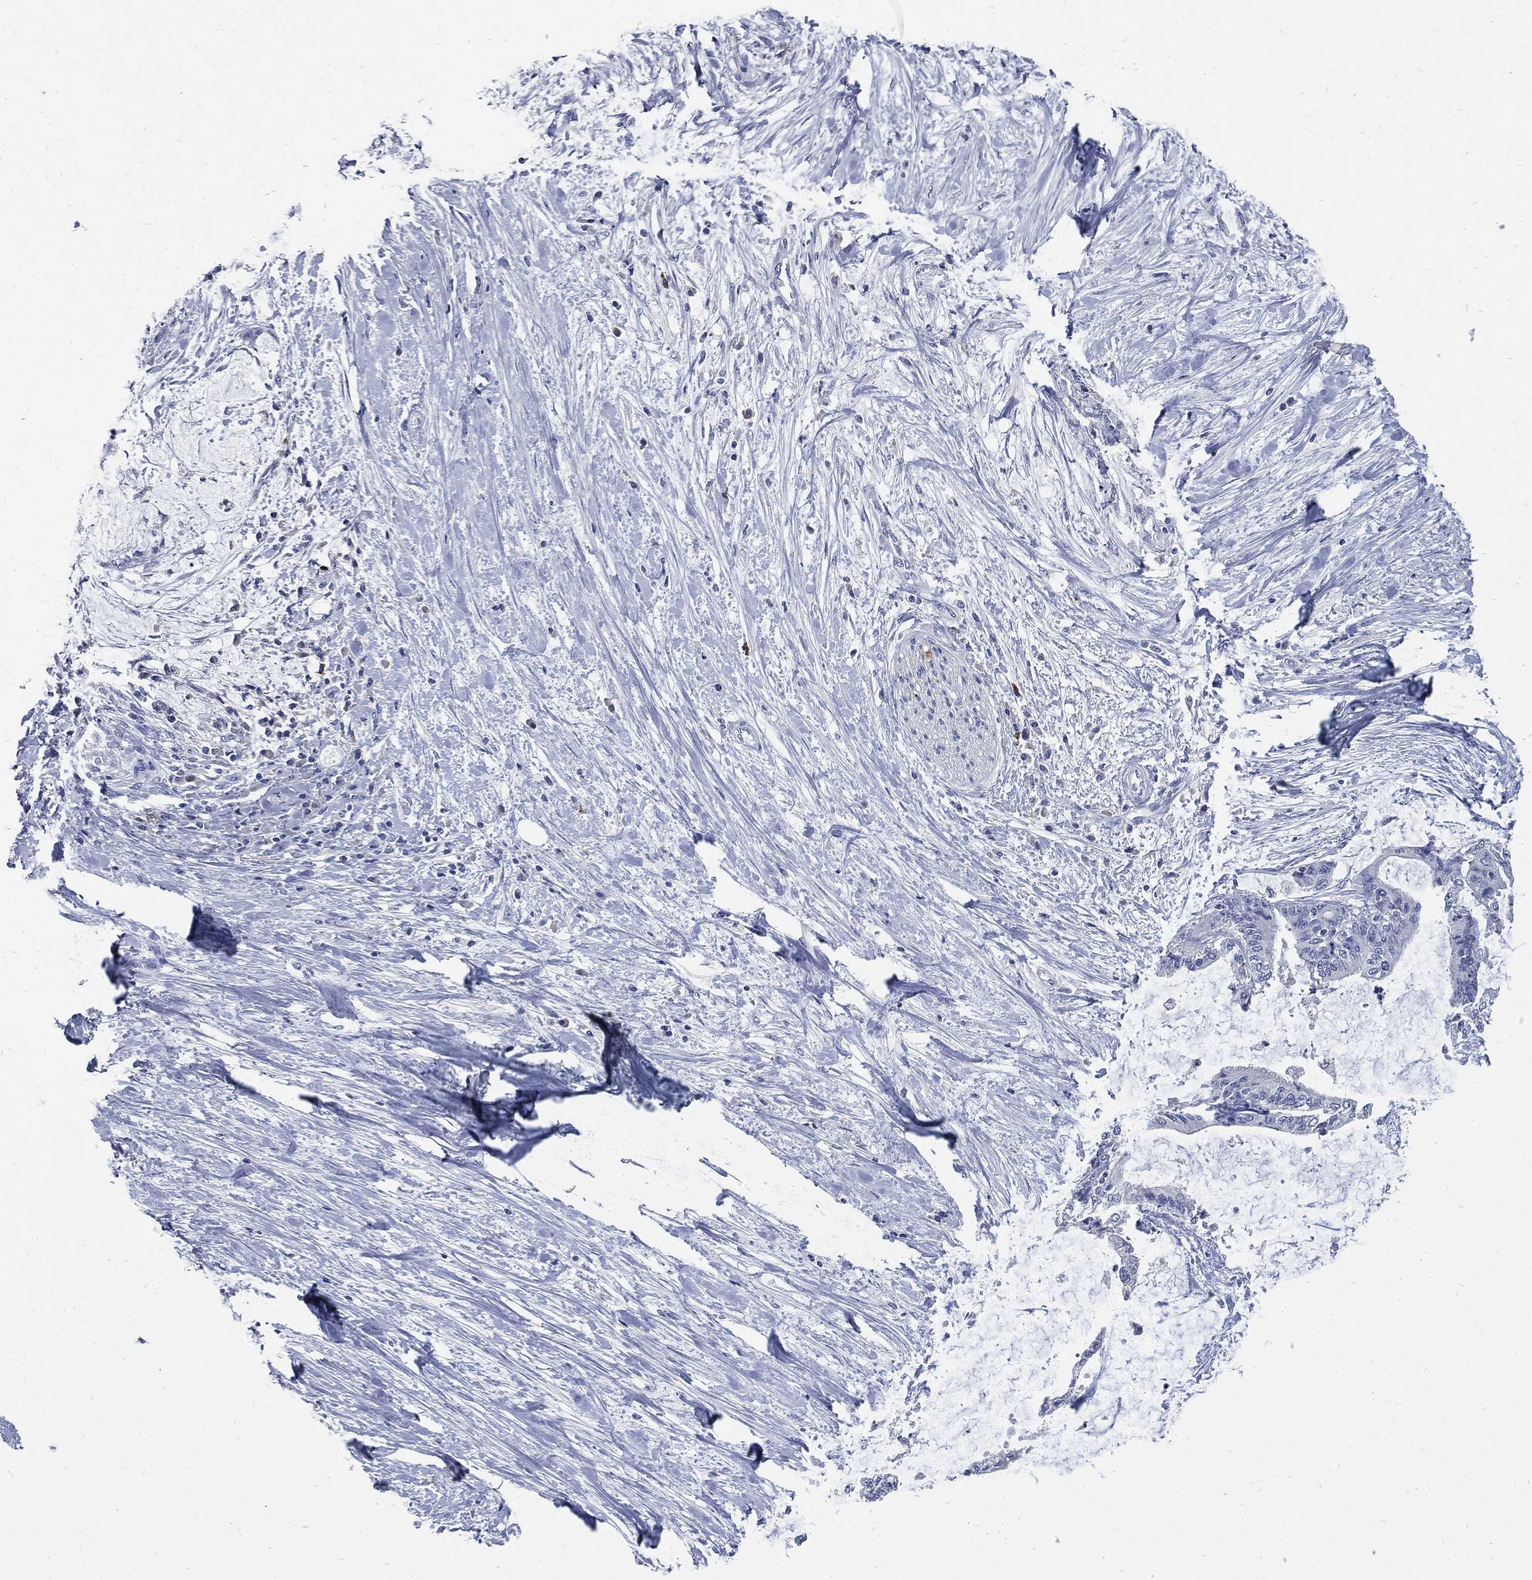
{"staining": {"intensity": "negative", "quantity": "none", "location": "none"}, "tissue": "liver cancer", "cell_type": "Tumor cells", "image_type": "cancer", "snomed": [{"axis": "morphology", "description": "Cholangiocarcinoma"}, {"axis": "topography", "description": "Liver"}], "caption": "High magnification brightfield microscopy of liver cancer stained with DAB (brown) and counterstained with hematoxylin (blue): tumor cells show no significant expression.", "gene": "CPE", "patient": {"sex": "female", "age": 73}}